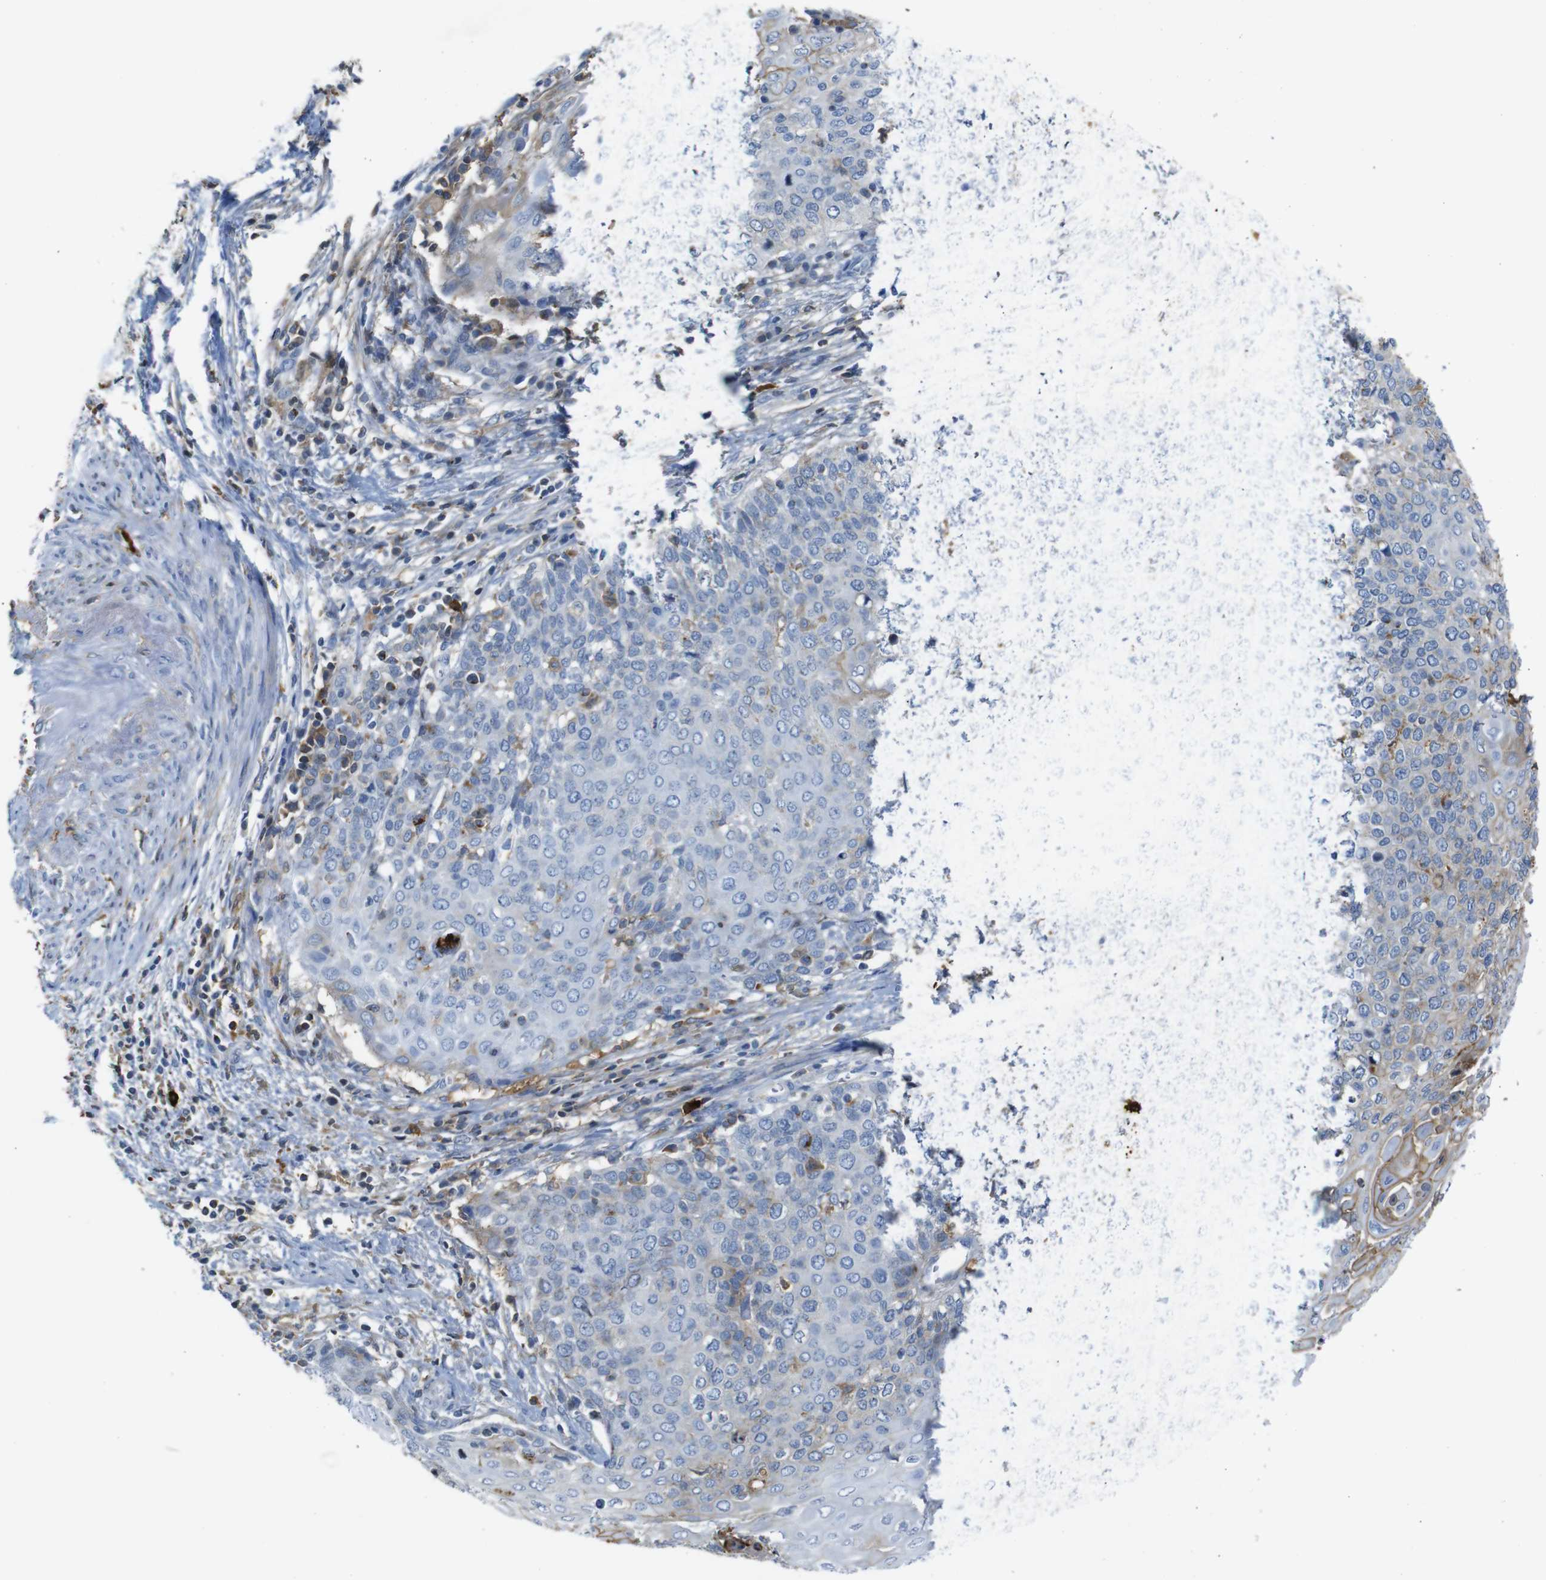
{"staining": {"intensity": "moderate", "quantity": "25%-75%", "location": "cytoplasmic/membranous"}, "tissue": "cervical cancer", "cell_type": "Tumor cells", "image_type": "cancer", "snomed": [{"axis": "morphology", "description": "Squamous cell carcinoma, NOS"}, {"axis": "topography", "description": "Cervix"}], "caption": "The micrograph demonstrates a brown stain indicating the presence of a protein in the cytoplasmic/membranous of tumor cells in cervical squamous cell carcinoma.", "gene": "SERPINA1", "patient": {"sex": "female", "age": 39}}